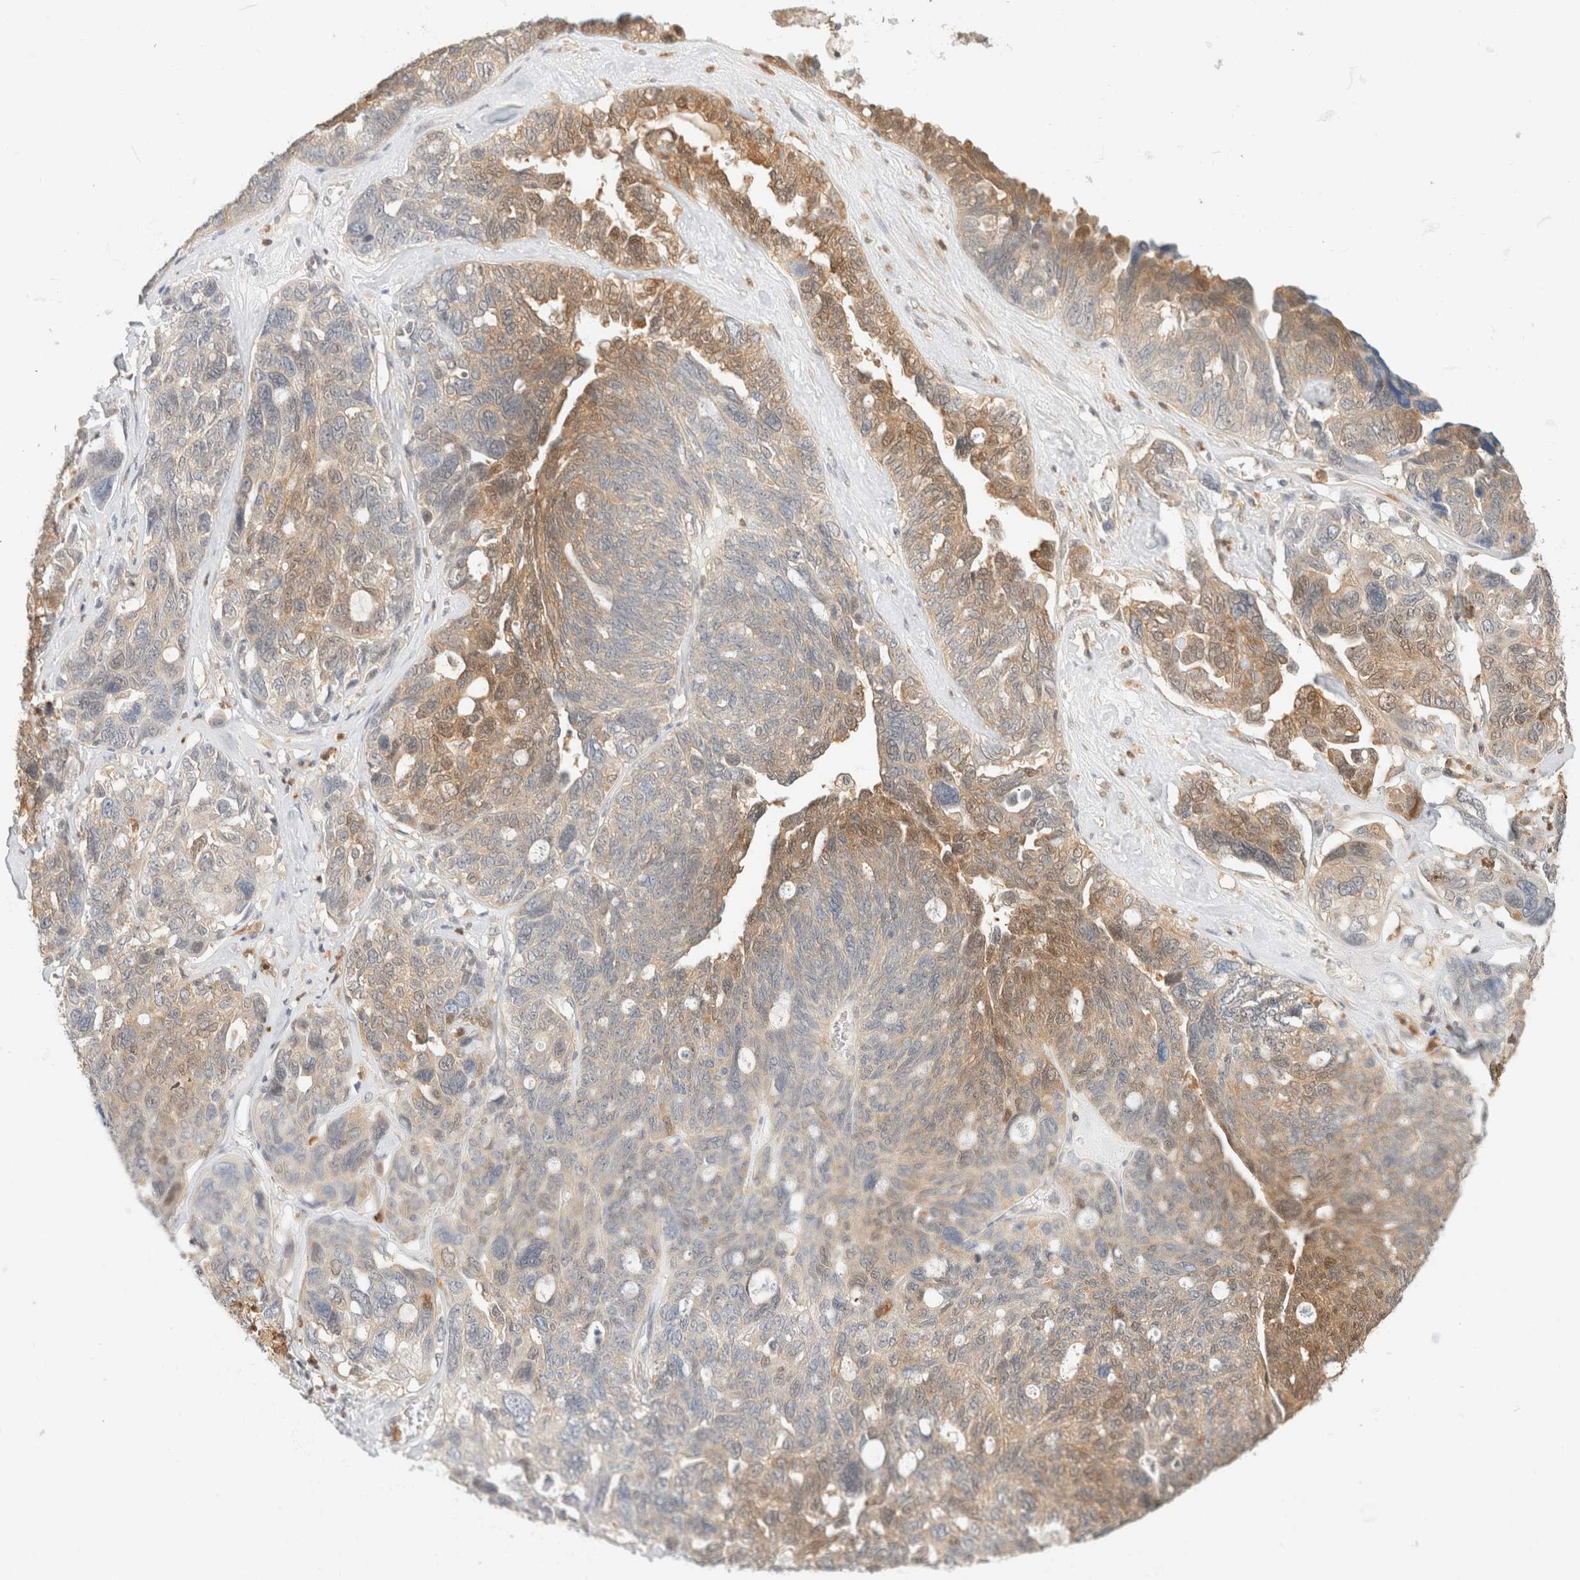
{"staining": {"intensity": "moderate", "quantity": "25%-75%", "location": "cytoplasmic/membranous"}, "tissue": "ovarian cancer", "cell_type": "Tumor cells", "image_type": "cancer", "snomed": [{"axis": "morphology", "description": "Cystadenocarcinoma, serous, NOS"}, {"axis": "topography", "description": "Ovary"}], "caption": "Ovarian cancer tissue displays moderate cytoplasmic/membranous staining in approximately 25%-75% of tumor cells, visualized by immunohistochemistry. The staining was performed using DAB (3,3'-diaminobenzidine), with brown indicating positive protein expression. Nuclei are stained blue with hematoxylin.", "gene": "GPI", "patient": {"sex": "female", "age": 79}}